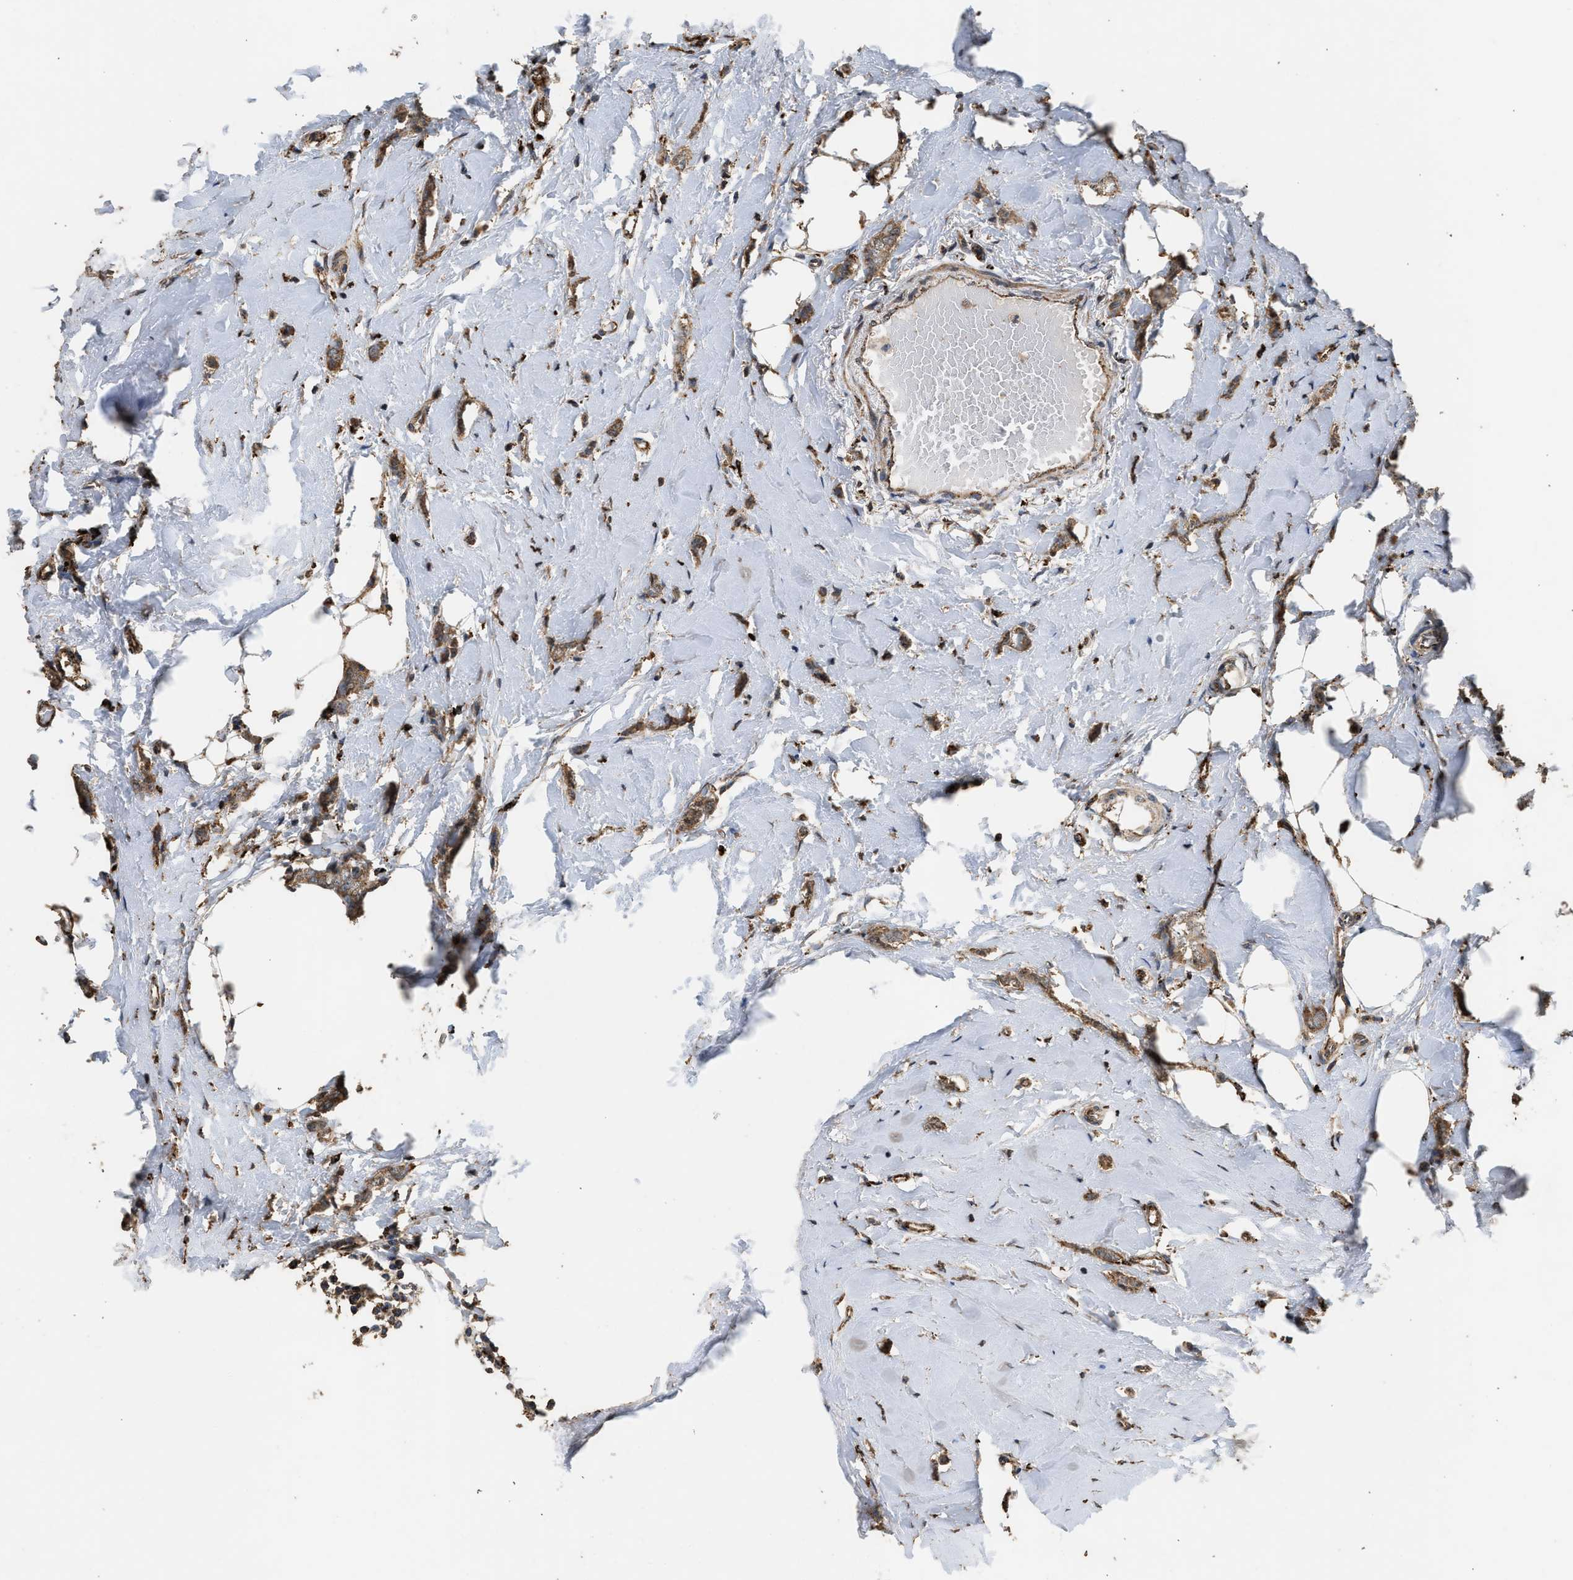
{"staining": {"intensity": "moderate", "quantity": ">75%", "location": "cytoplasmic/membranous"}, "tissue": "breast cancer", "cell_type": "Tumor cells", "image_type": "cancer", "snomed": [{"axis": "morphology", "description": "Lobular carcinoma"}, {"axis": "topography", "description": "Skin"}, {"axis": "topography", "description": "Breast"}], "caption": "Breast lobular carcinoma stained with immunohistochemistry demonstrates moderate cytoplasmic/membranous expression in about >75% of tumor cells.", "gene": "CTSV", "patient": {"sex": "female", "age": 46}}